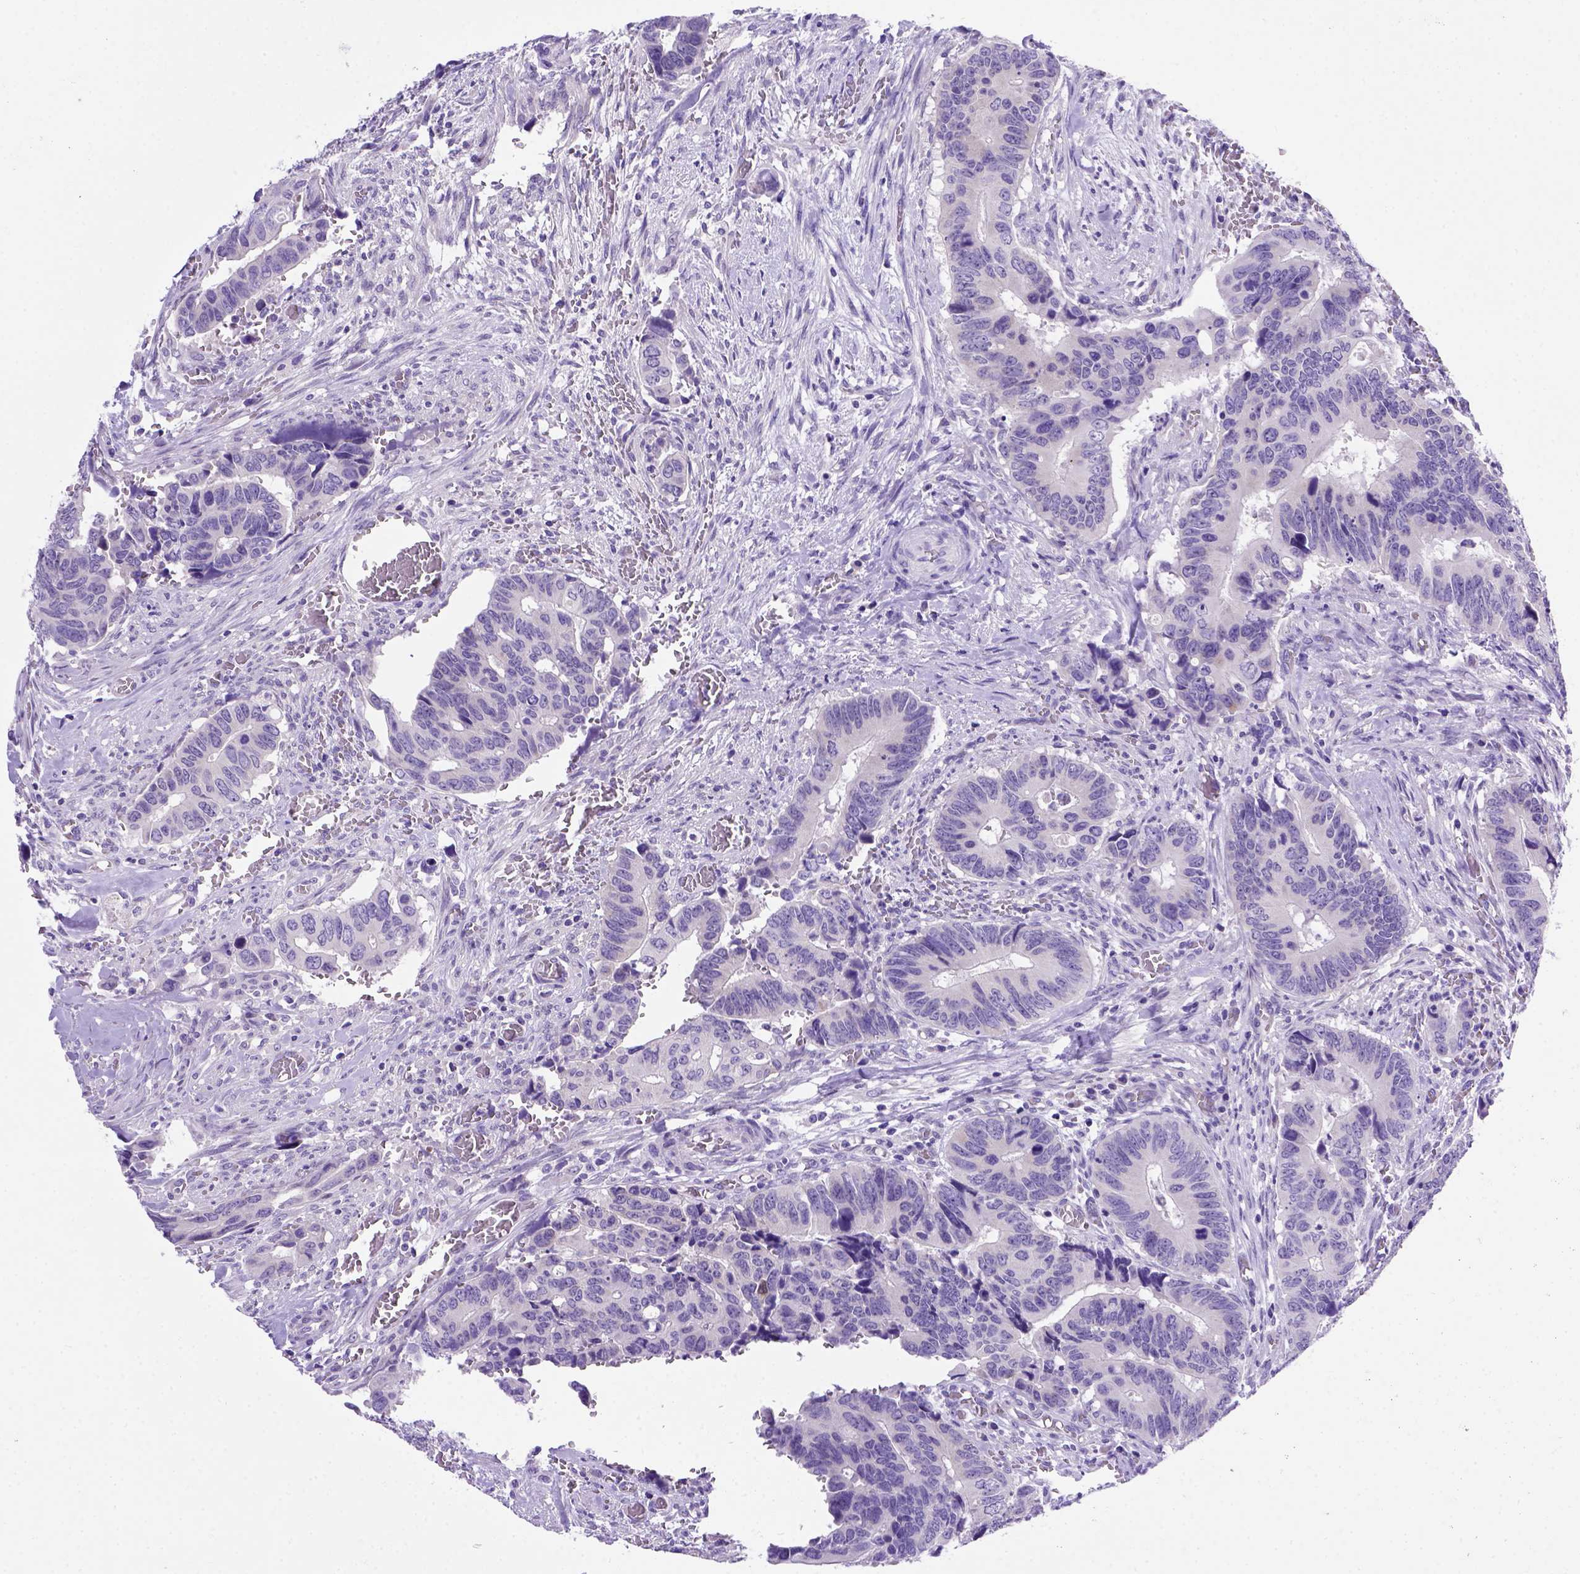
{"staining": {"intensity": "negative", "quantity": "none", "location": "none"}, "tissue": "colorectal cancer", "cell_type": "Tumor cells", "image_type": "cancer", "snomed": [{"axis": "morphology", "description": "Adenocarcinoma, NOS"}, {"axis": "topography", "description": "Colon"}], "caption": "This is an immunohistochemistry histopathology image of human colorectal adenocarcinoma. There is no staining in tumor cells.", "gene": "FOXI1", "patient": {"sex": "male", "age": 49}}